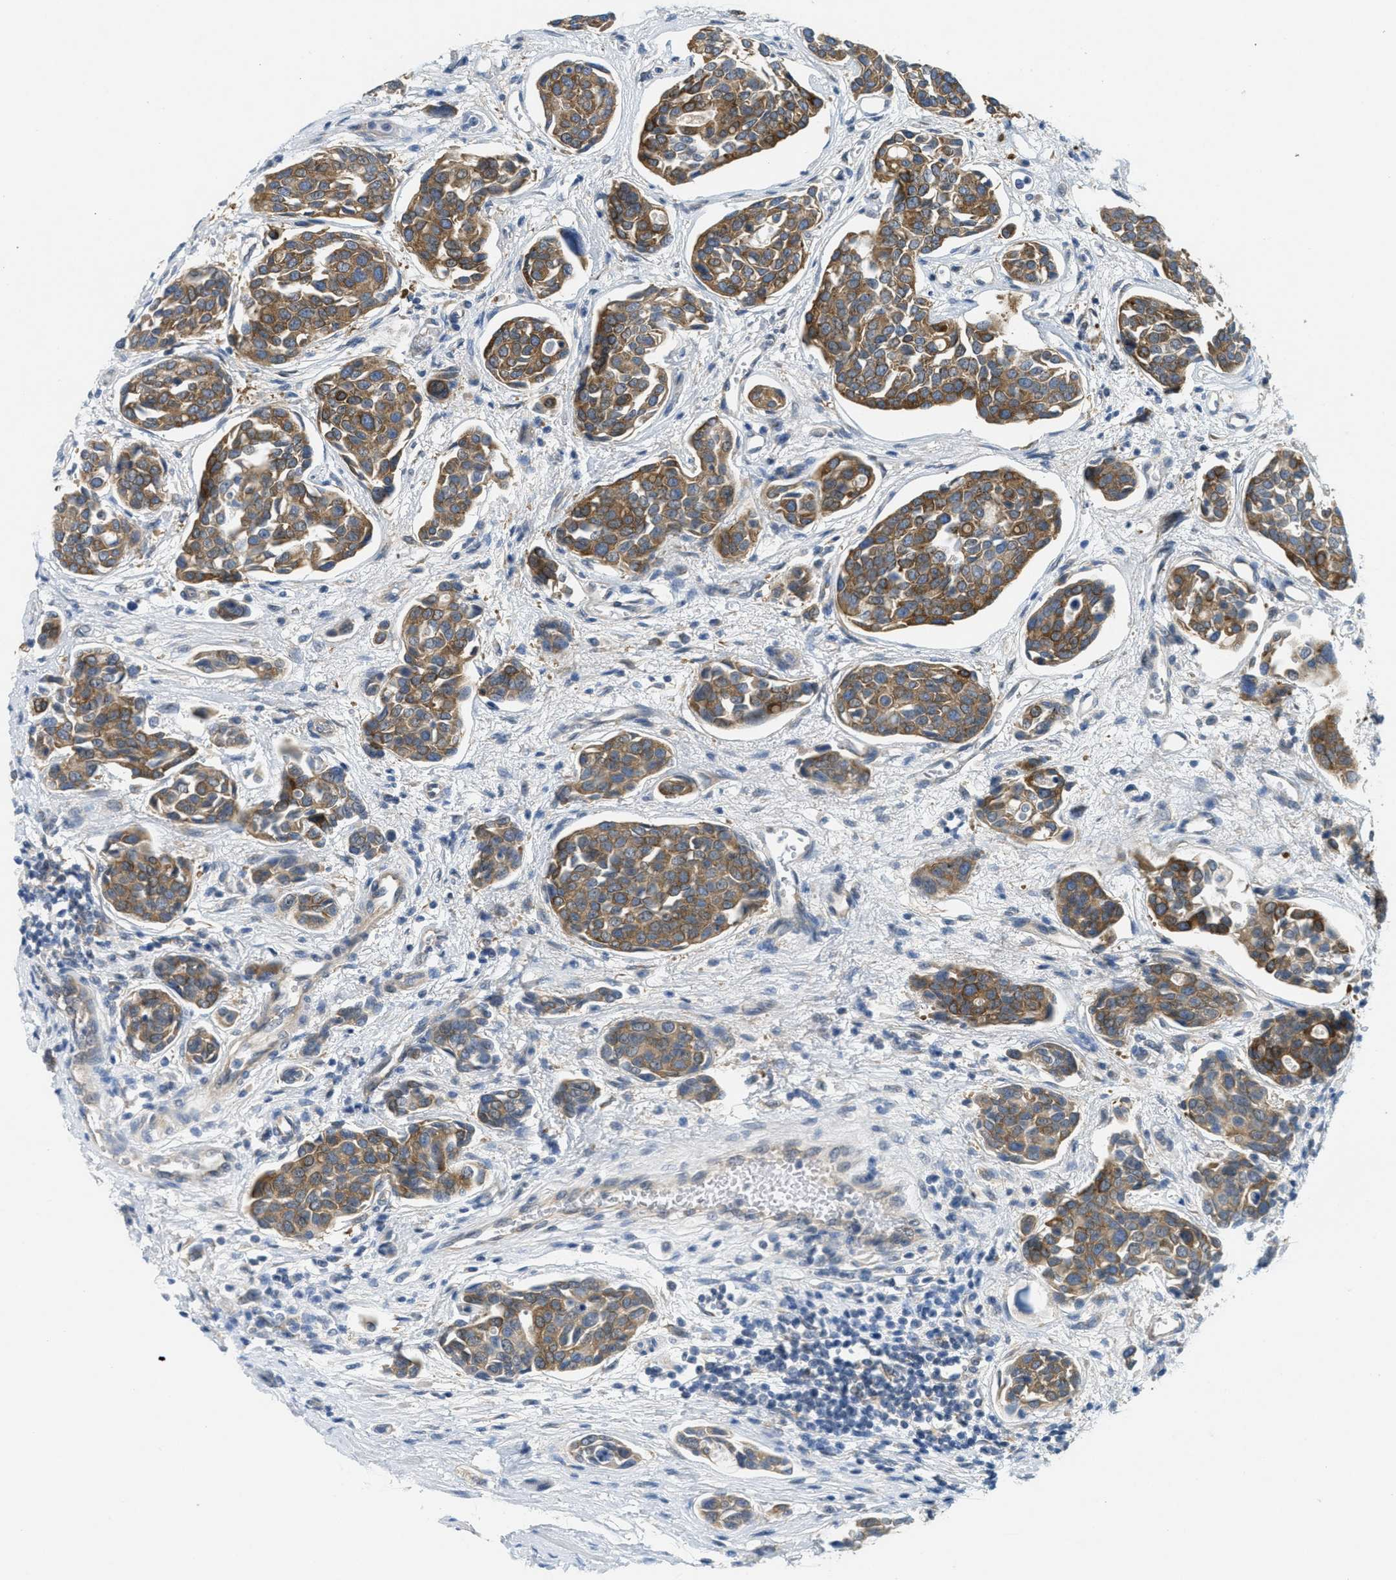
{"staining": {"intensity": "moderate", "quantity": ">75%", "location": "cytoplasmic/membranous"}, "tissue": "urothelial cancer", "cell_type": "Tumor cells", "image_type": "cancer", "snomed": [{"axis": "morphology", "description": "Urothelial carcinoma, High grade"}, {"axis": "topography", "description": "Urinary bladder"}], "caption": "Moderate cytoplasmic/membranous staining for a protein is identified in approximately >75% of tumor cells of urothelial carcinoma (high-grade) using immunohistochemistry (IHC).", "gene": "ZFYVE9", "patient": {"sex": "male", "age": 78}}